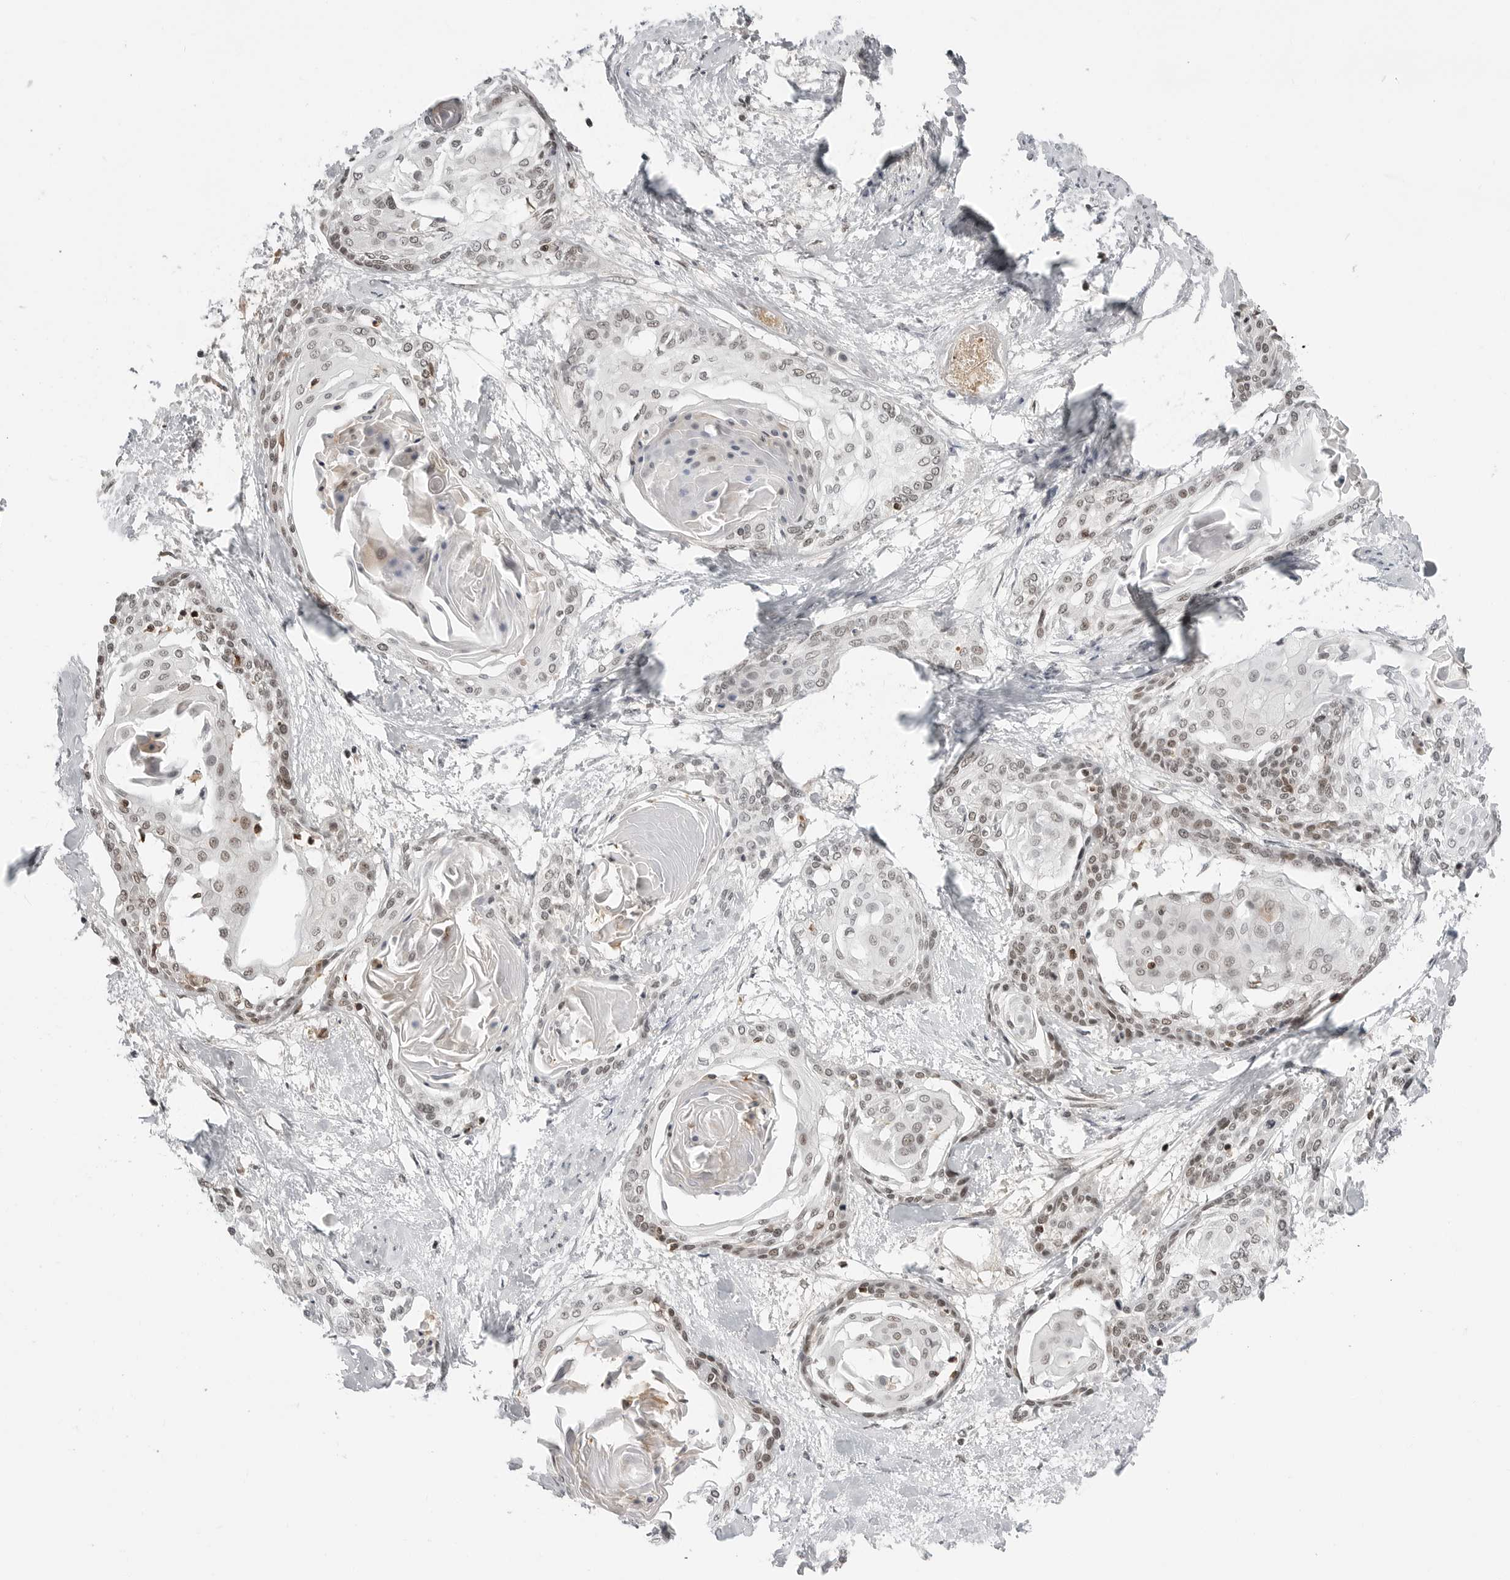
{"staining": {"intensity": "moderate", "quantity": ">75%", "location": "nuclear"}, "tissue": "cervical cancer", "cell_type": "Tumor cells", "image_type": "cancer", "snomed": [{"axis": "morphology", "description": "Squamous cell carcinoma, NOS"}, {"axis": "topography", "description": "Cervix"}], "caption": "Cervical cancer (squamous cell carcinoma) stained with a brown dye reveals moderate nuclear positive staining in about >75% of tumor cells.", "gene": "C8orf33", "patient": {"sex": "female", "age": 57}}